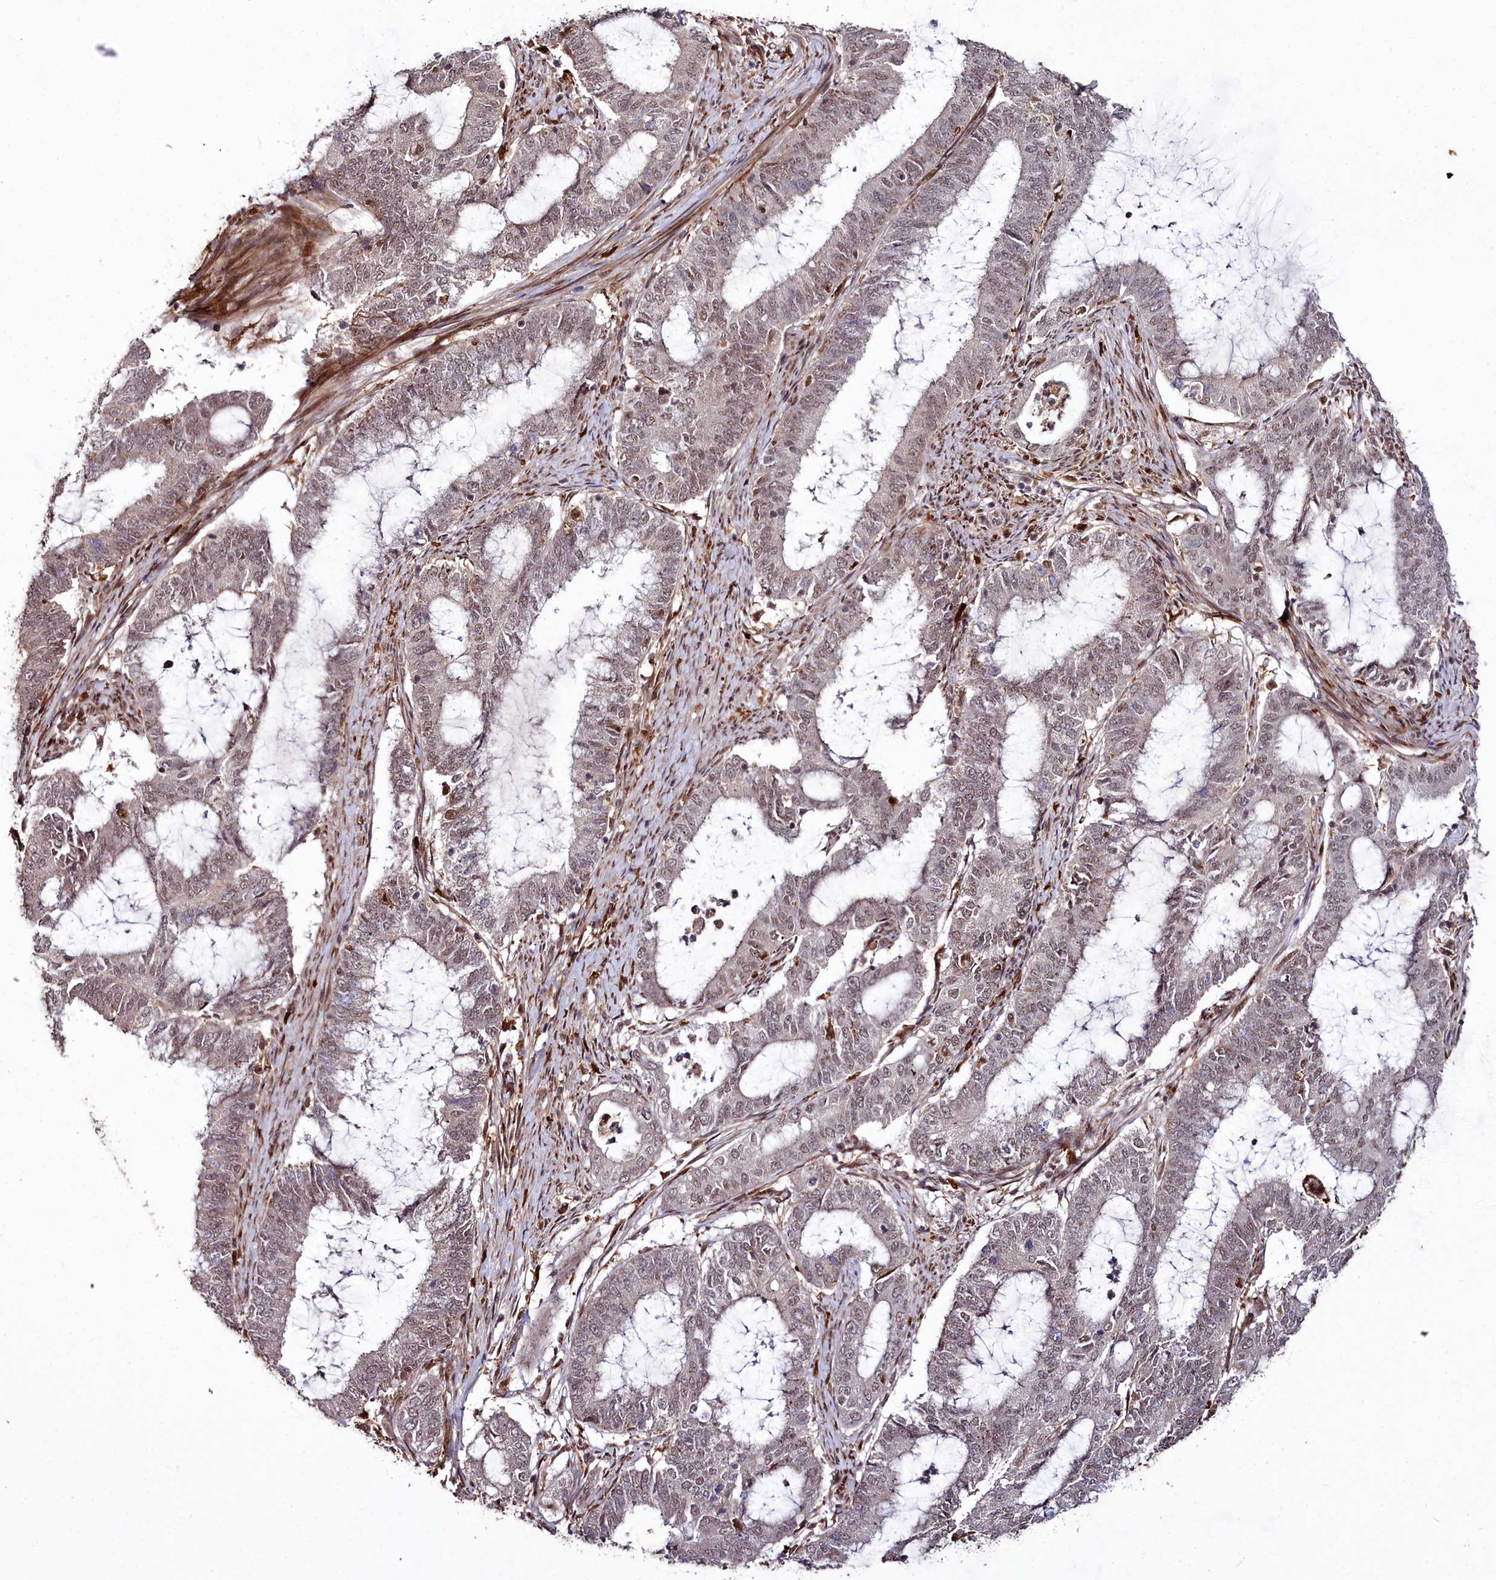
{"staining": {"intensity": "moderate", "quantity": ">75%", "location": "nuclear"}, "tissue": "endometrial cancer", "cell_type": "Tumor cells", "image_type": "cancer", "snomed": [{"axis": "morphology", "description": "Adenocarcinoma, NOS"}, {"axis": "topography", "description": "Endometrium"}], "caption": "Approximately >75% of tumor cells in endometrial cancer display moderate nuclear protein staining as visualized by brown immunohistochemical staining.", "gene": "CXXC1", "patient": {"sex": "female", "age": 51}}